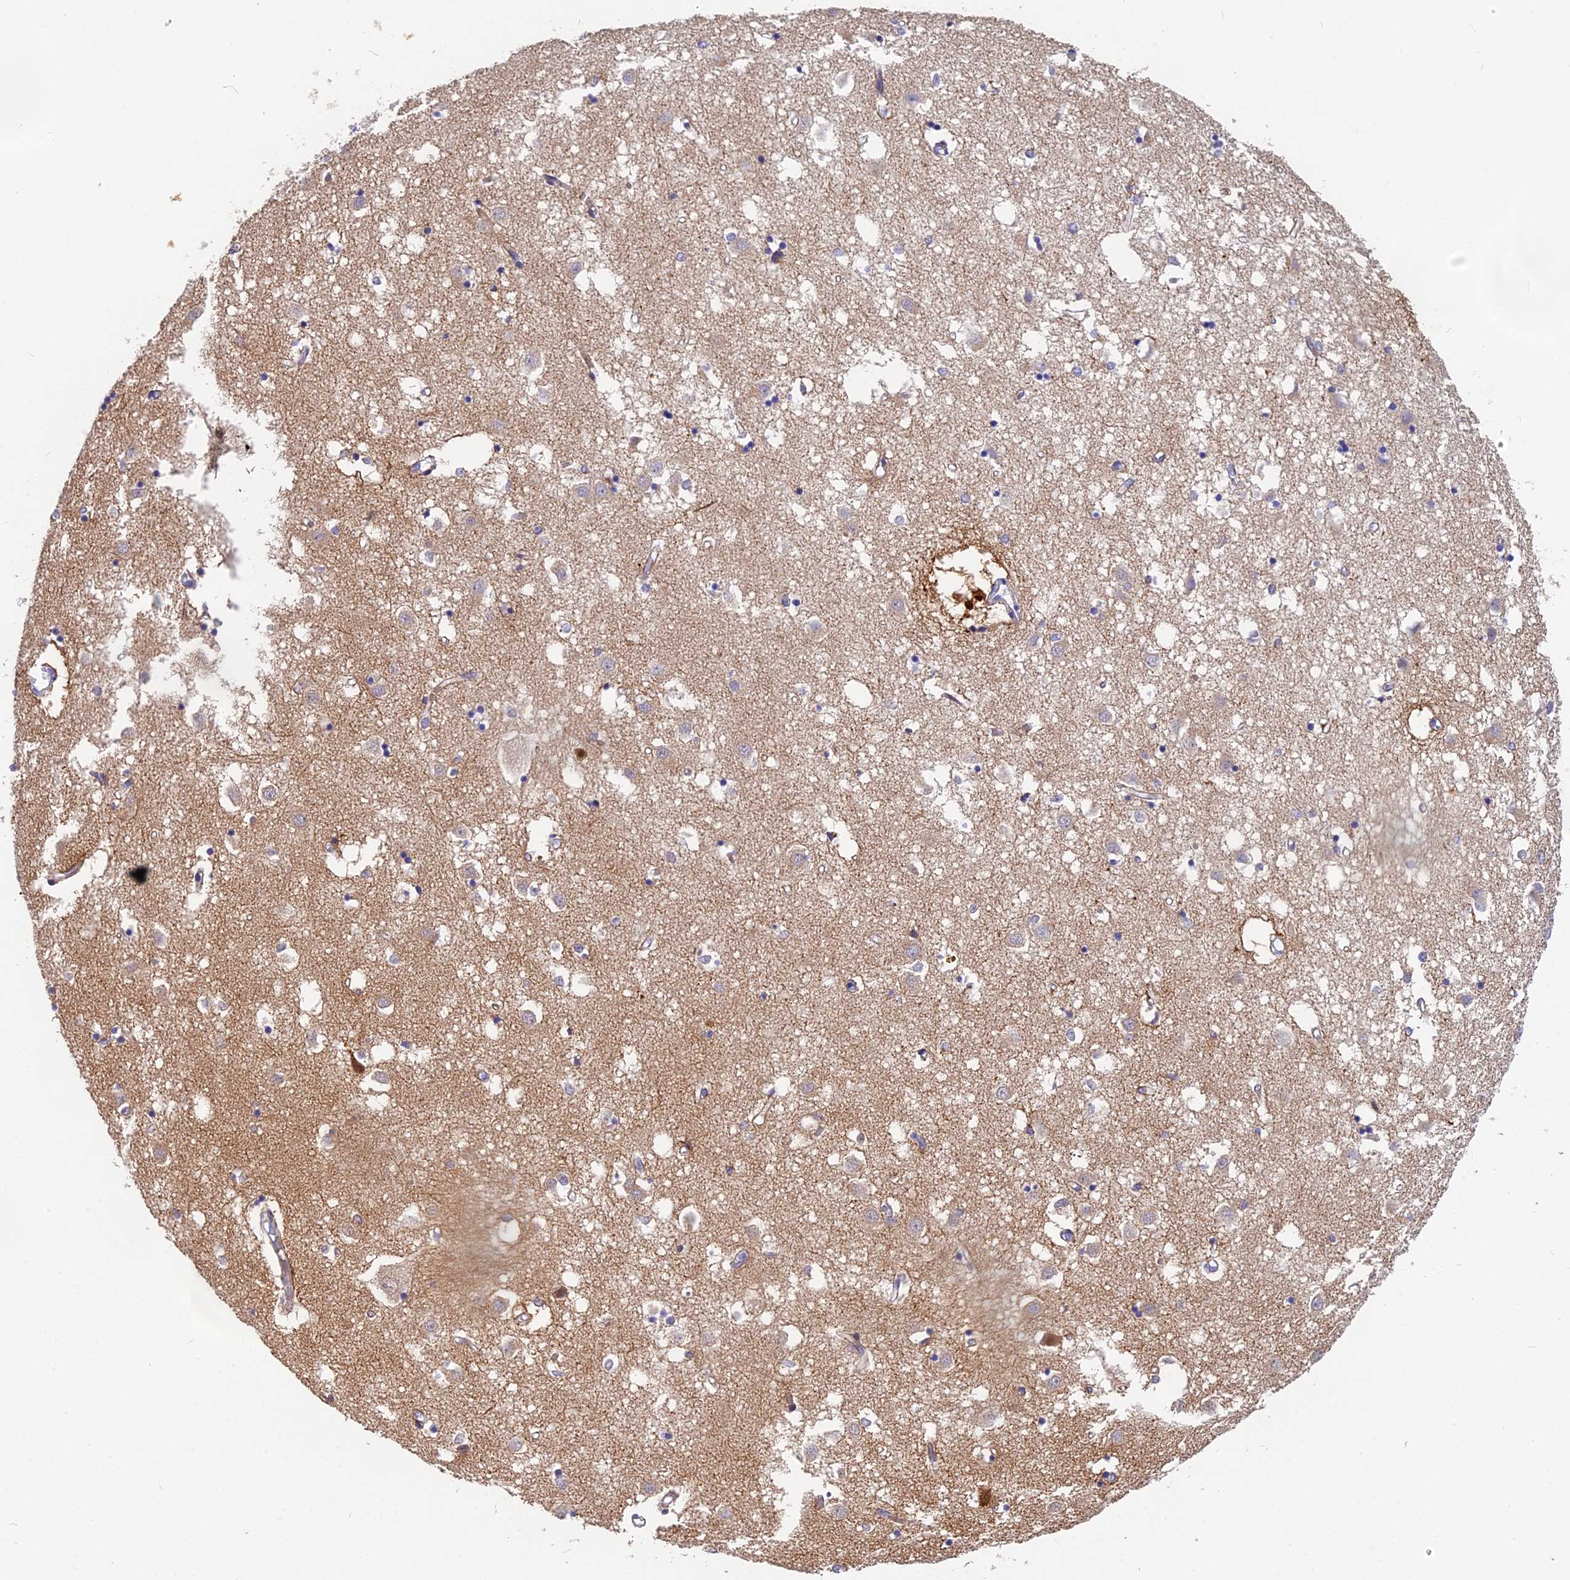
{"staining": {"intensity": "negative", "quantity": "none", "location": "none"}, "tissue": "caudate", "cell_type": "Glial cells", "image_type": "normal", "snomed": [{"axis": "morphology", "description": "Normal tissue, NOS"}, {"axis": "topography", "description": "Lateral ventricle wall"}], "caption": "Caudate stained for a protein using IHC shows no staining glial cells.", "gene": "NKPD1", "patient": {"sex": "male", "age": 70}}